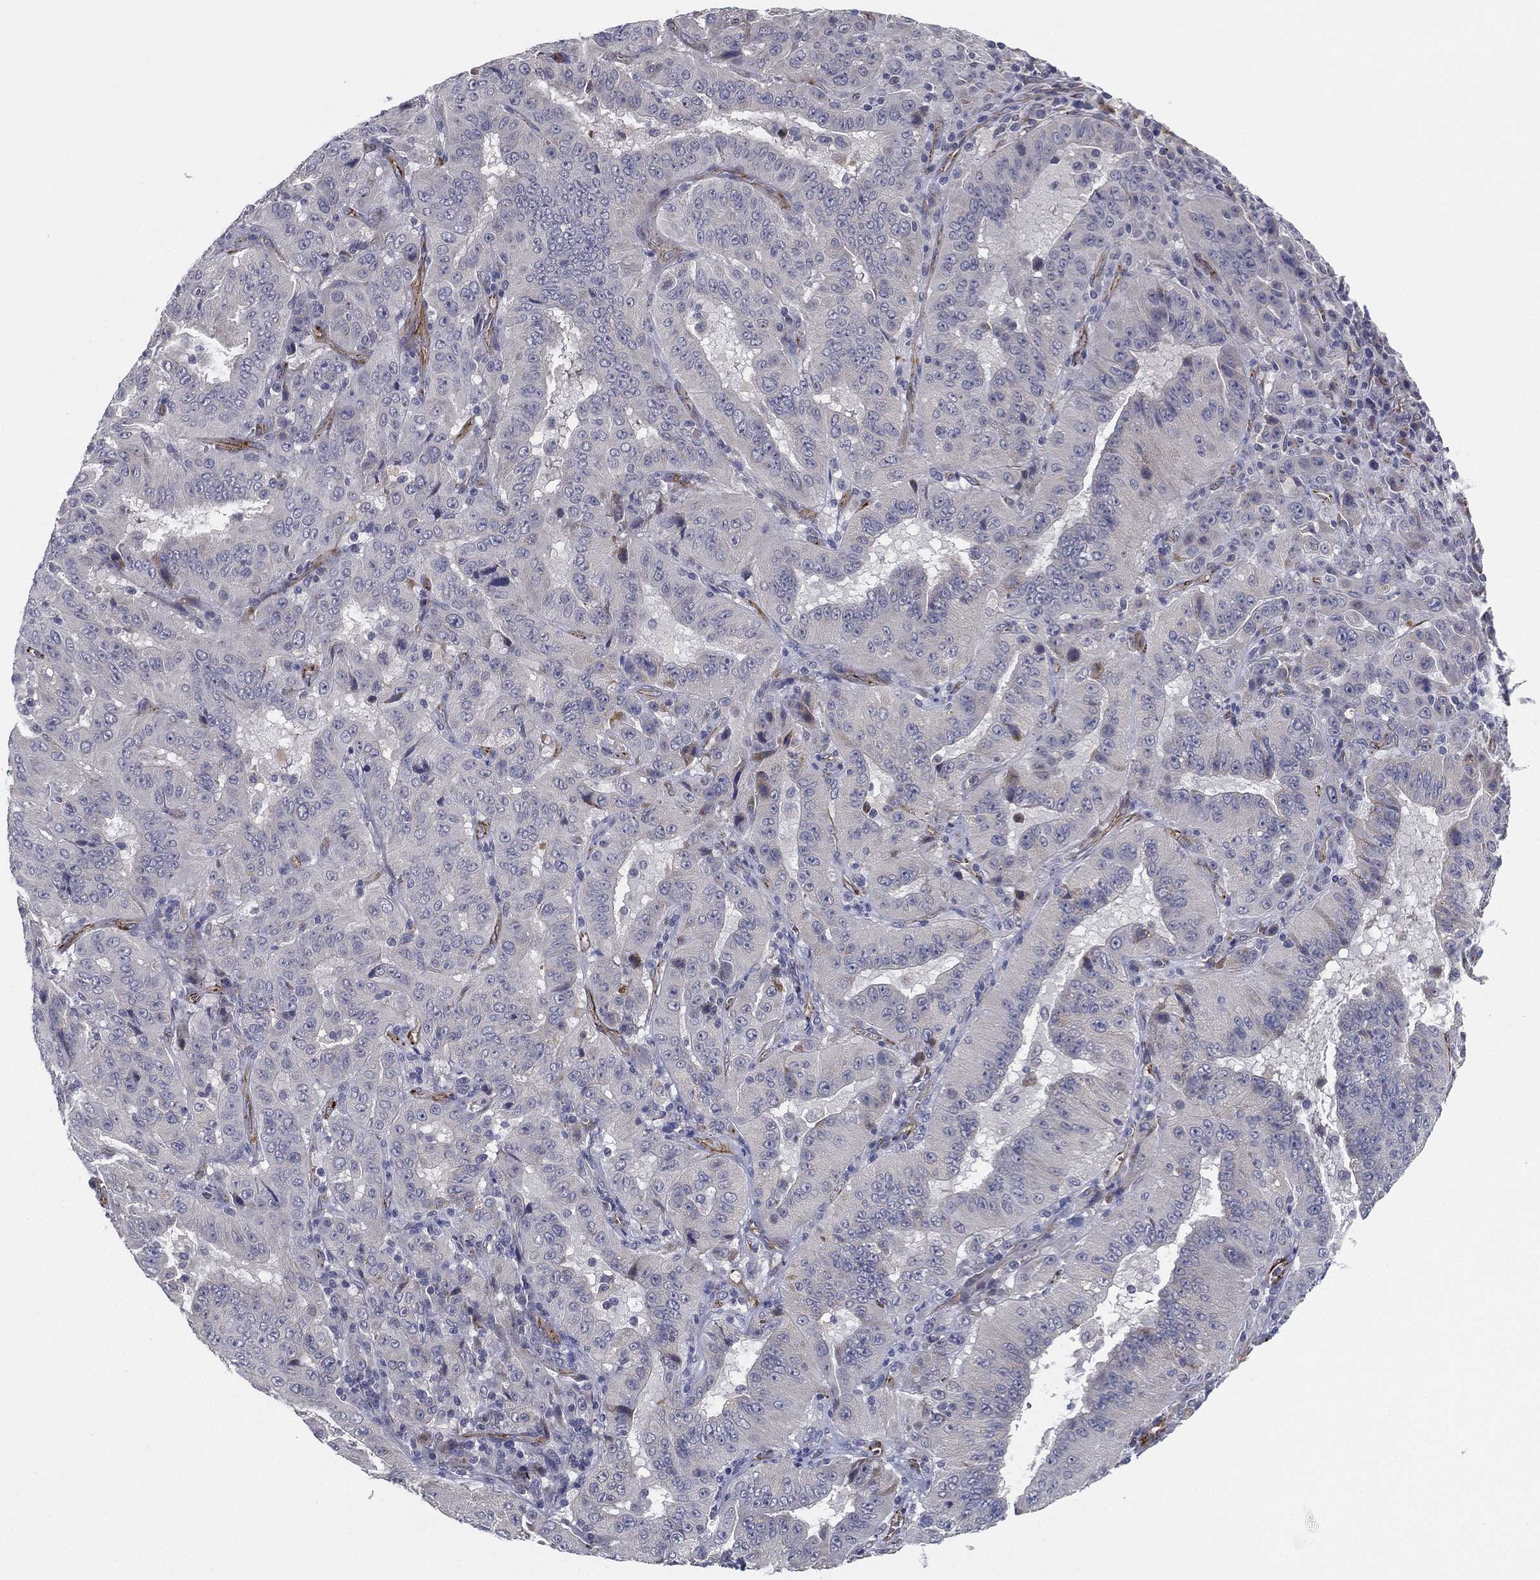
{"staining": {"intensity": "negative", "quantity": "none", "location": "none"}, "tissue": "pancreatic cancer", "cell_type": "Tumor cells", "image_type": "cancer", "snomed": [{"axis": "morphology", "description": "Adenocarcinoma, NOS"}, {"axis": "topography", "description": "Pancreas"}], "caption": "Immunohistochemistry (IHC) image of pancreatic cancer stained for a protein (brown), which demonstrates no staining in tumor cells.", "gene": "LRRC56", "patient": {"sex": "male", "age": 63}}